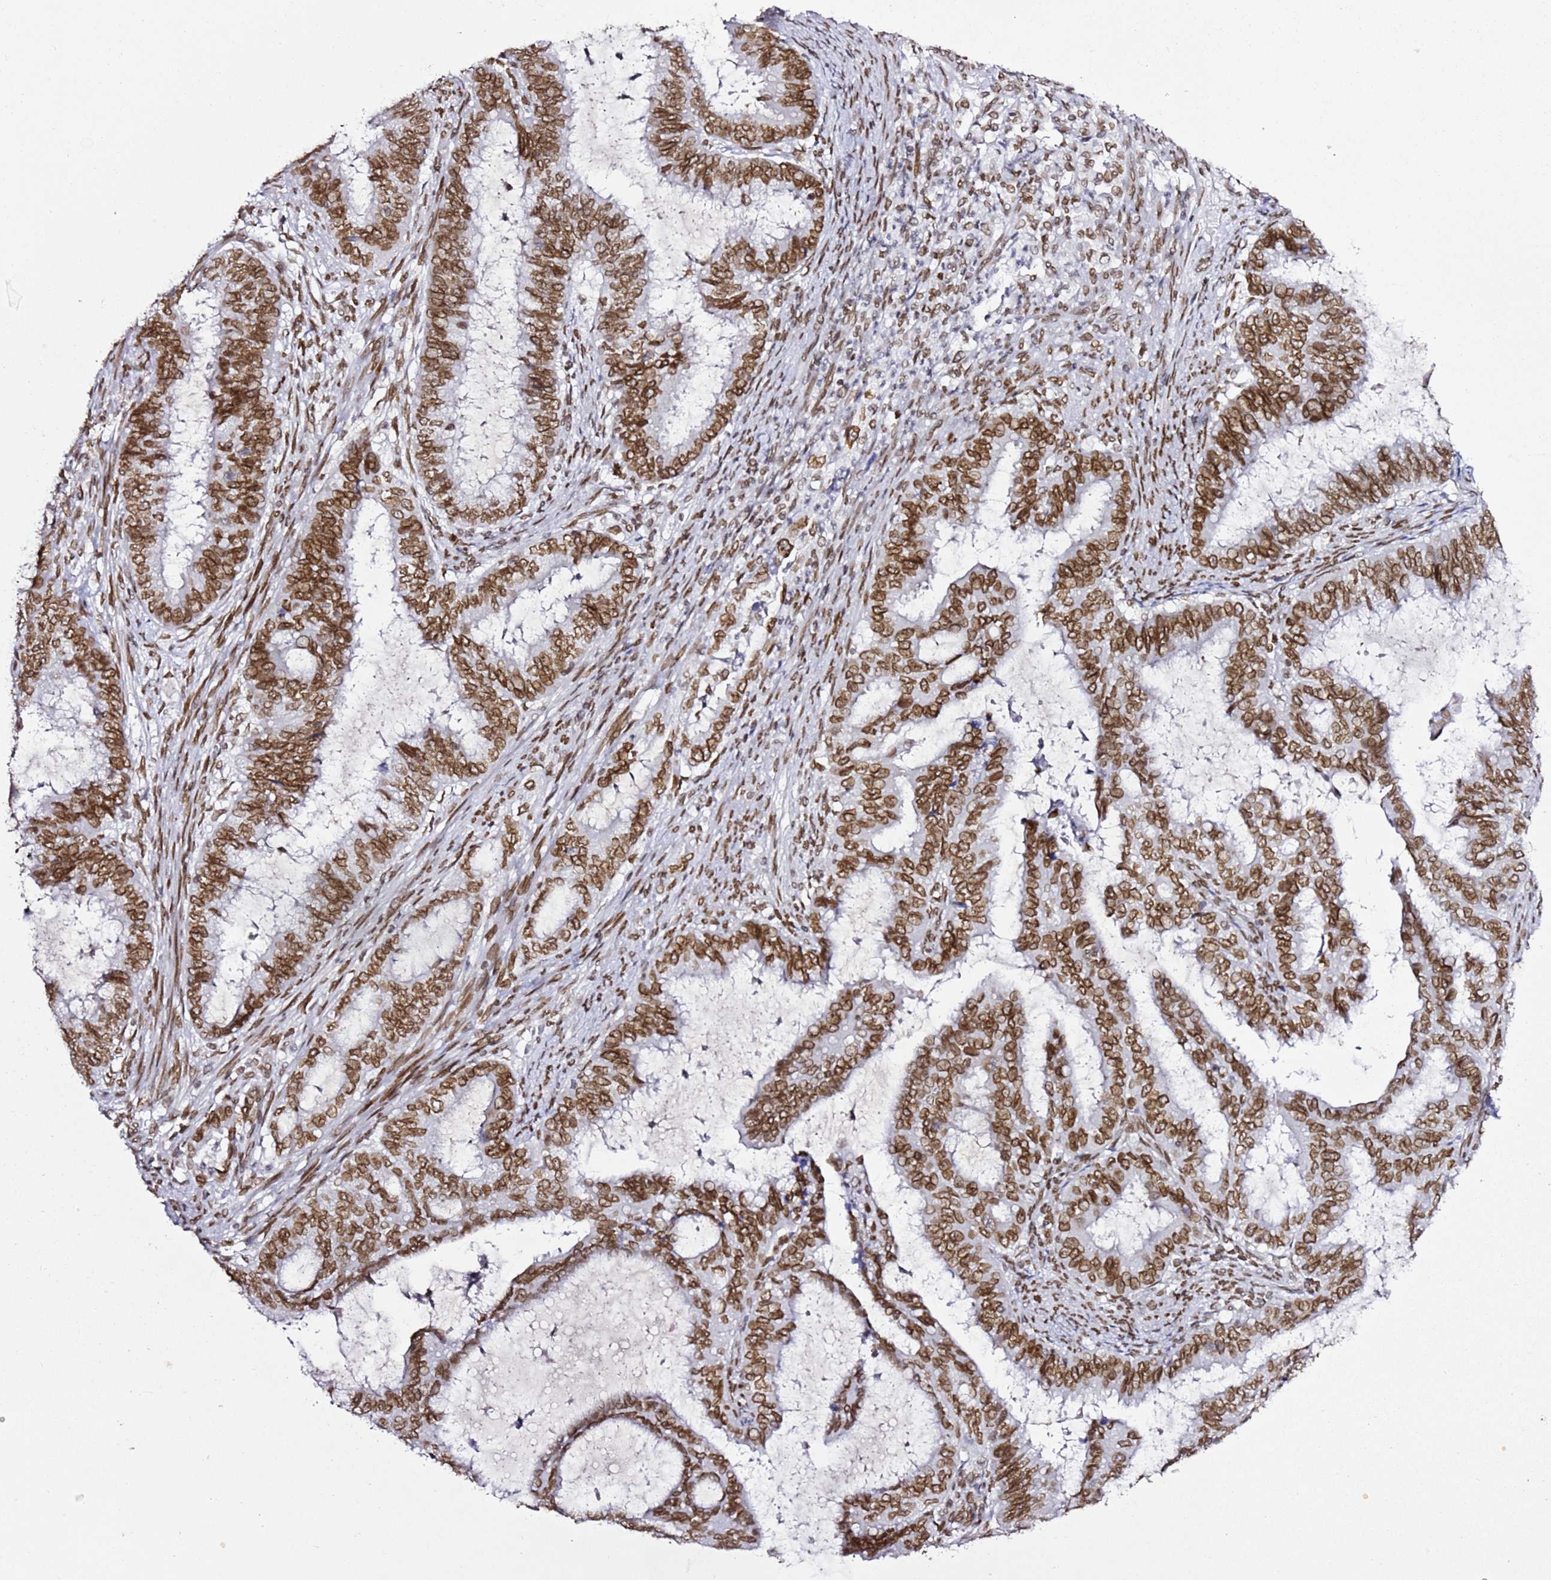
{"staining": {"intensity": "moderate", "quantity": ">75%", "location": "nuclear"}, "tissue": "endometrial cancer", "cell_type": "Tumor cells", "image_type": "cancer", "snomed": [{"axis": "morphology", "description": "Adenocarcinoma, NOS"}, {"axis": "topography", "description": "Endometrium"}], "caption": "Endometrial cancer stained for a protein demonstrates moderate nuclear positivity in tumor cells. Nuclei are stained in blue.", "gene": "POU6F1", "patient": {"sex": "female", "age": 51}}